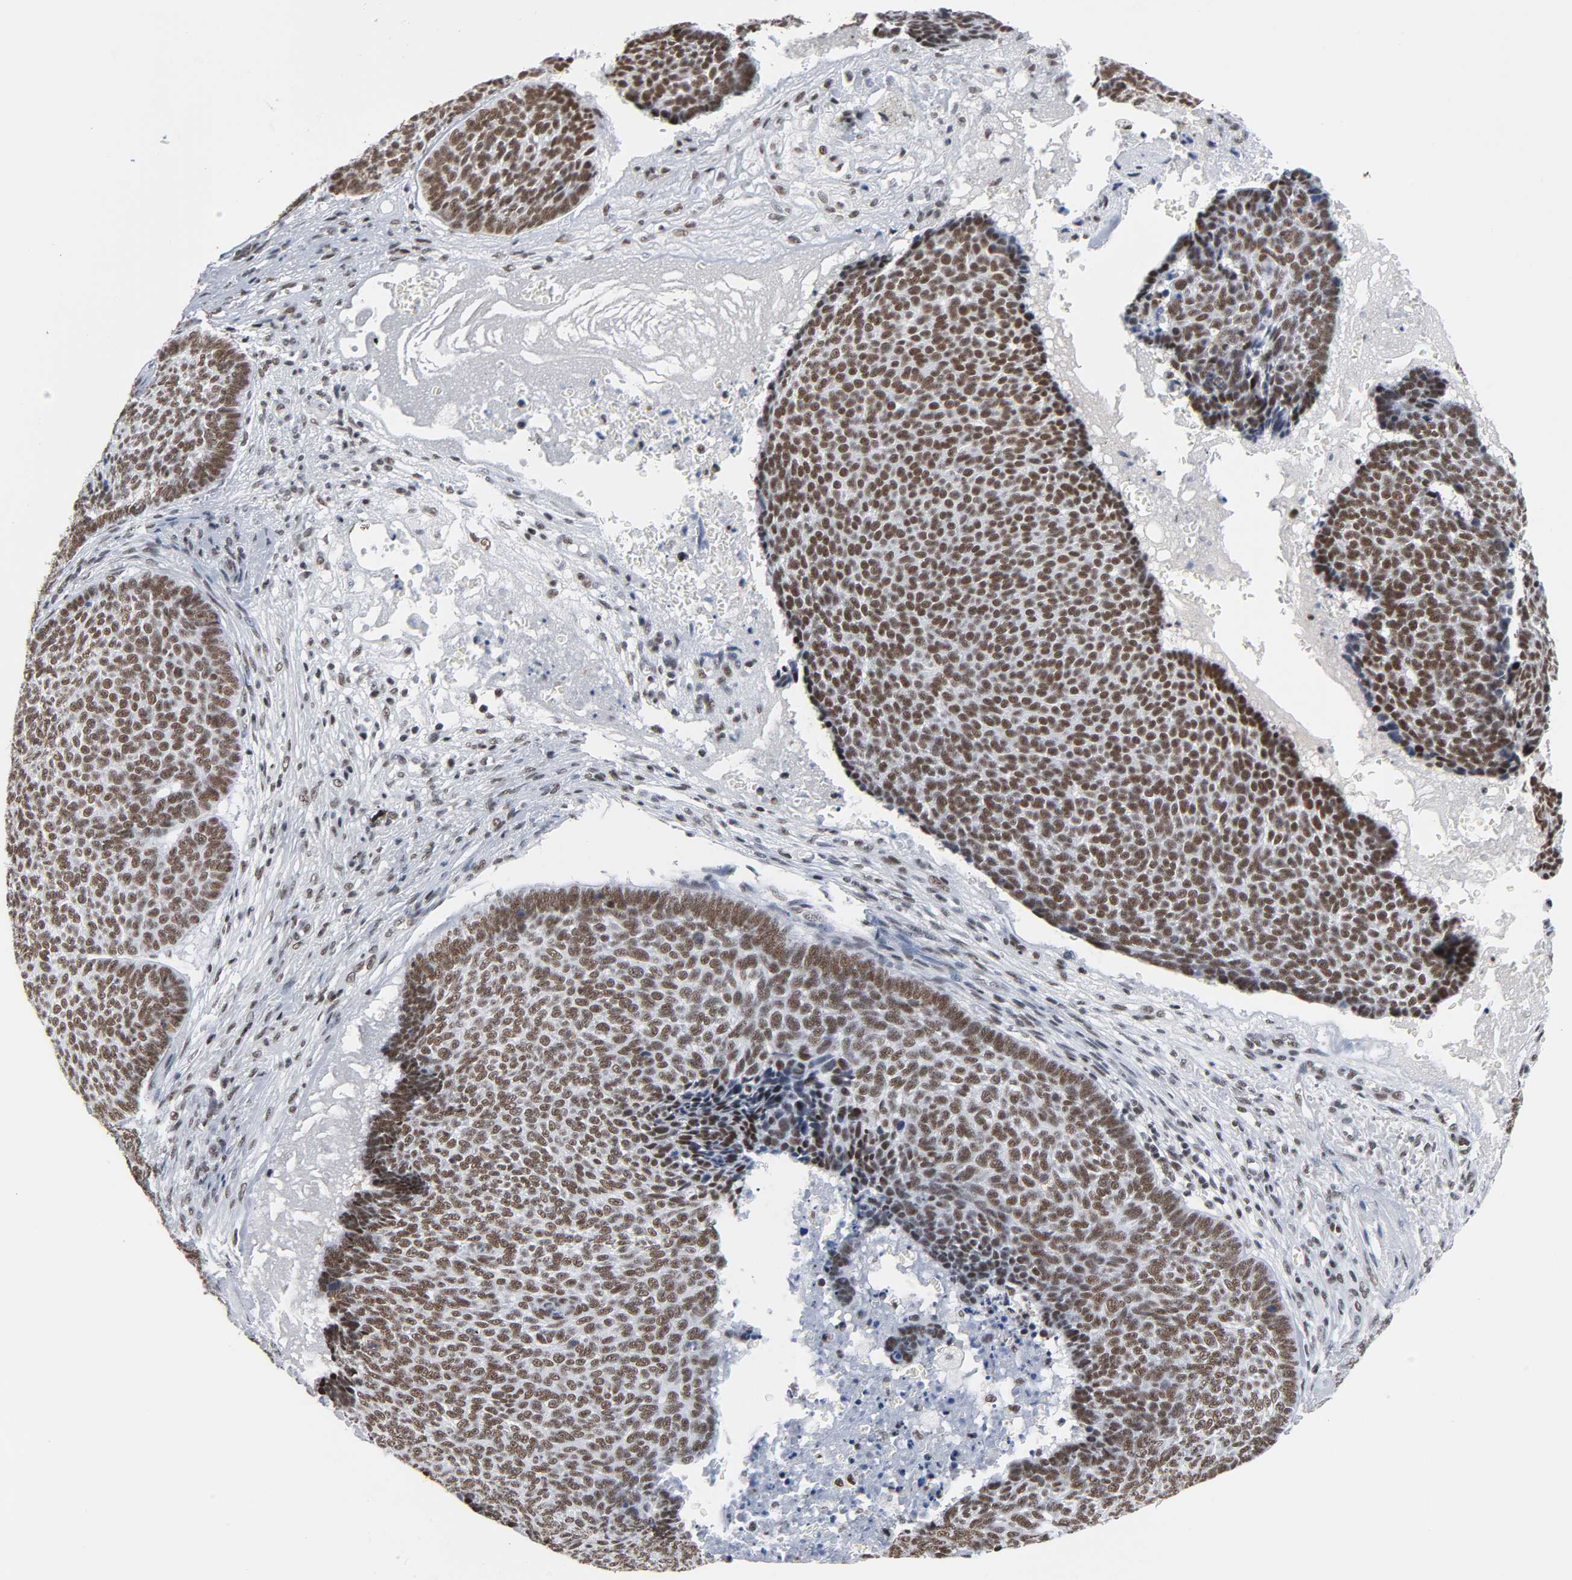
{"staining": {"intensity": "moderate", "quantity": ">75%", "location": "nuclear"}, "tissue": "skin cancer", "cell_type": "Tumor cells", "image_type": "cancer", "snomed": [{"axis": "morphology", "description": "Basal cell carcinoma"}, {"axis": "topography", "description": "Skin"}], "caption": "Immunohistochemical staining of basal cell carcinoma (skin) shows medium levels of moderate nuclear staining in about >75% of tumor cells. Nuclei are stained in blue.", "gene": "CSTF2", "patient": {"sex": "male", "age": 84}}